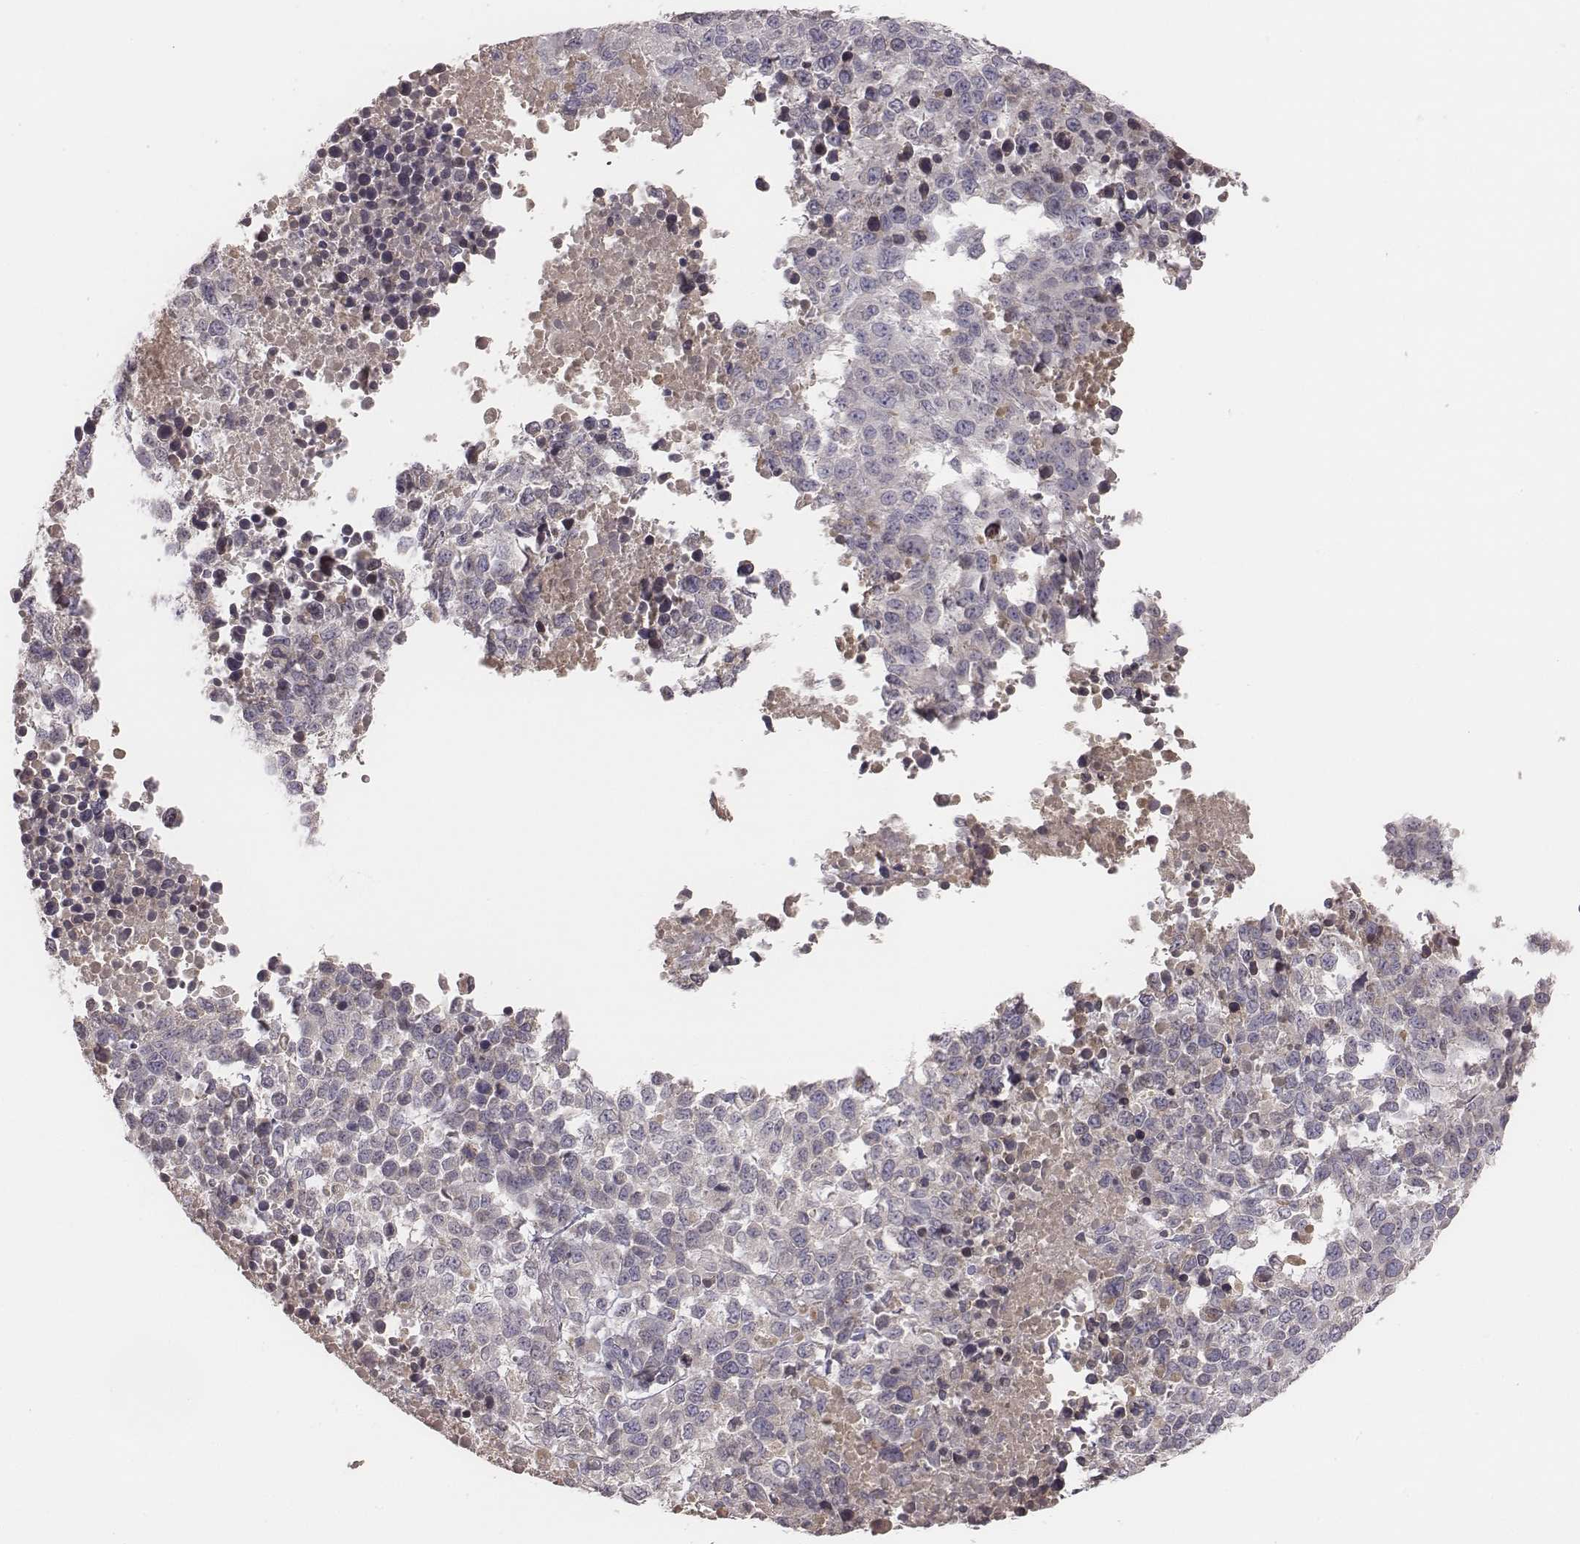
{"staining": {"intensity": "negative", "quantity": "none", "location": "none"}, "tissue": "melanoma", "cell_type": "Tumor cells", "image_type": "cancer", "snomed": [{"axis": "morphology", "description": "Malignant melanoma, Metastatic site"}, {"axis": "topography", "description": "Skin"}], "caption": "IHC image of melanoma stained for a protein (brown), which displays no staining in tumor cells.", "gene": "TLX3", "patient": {"sex": "male", "age": 84}}